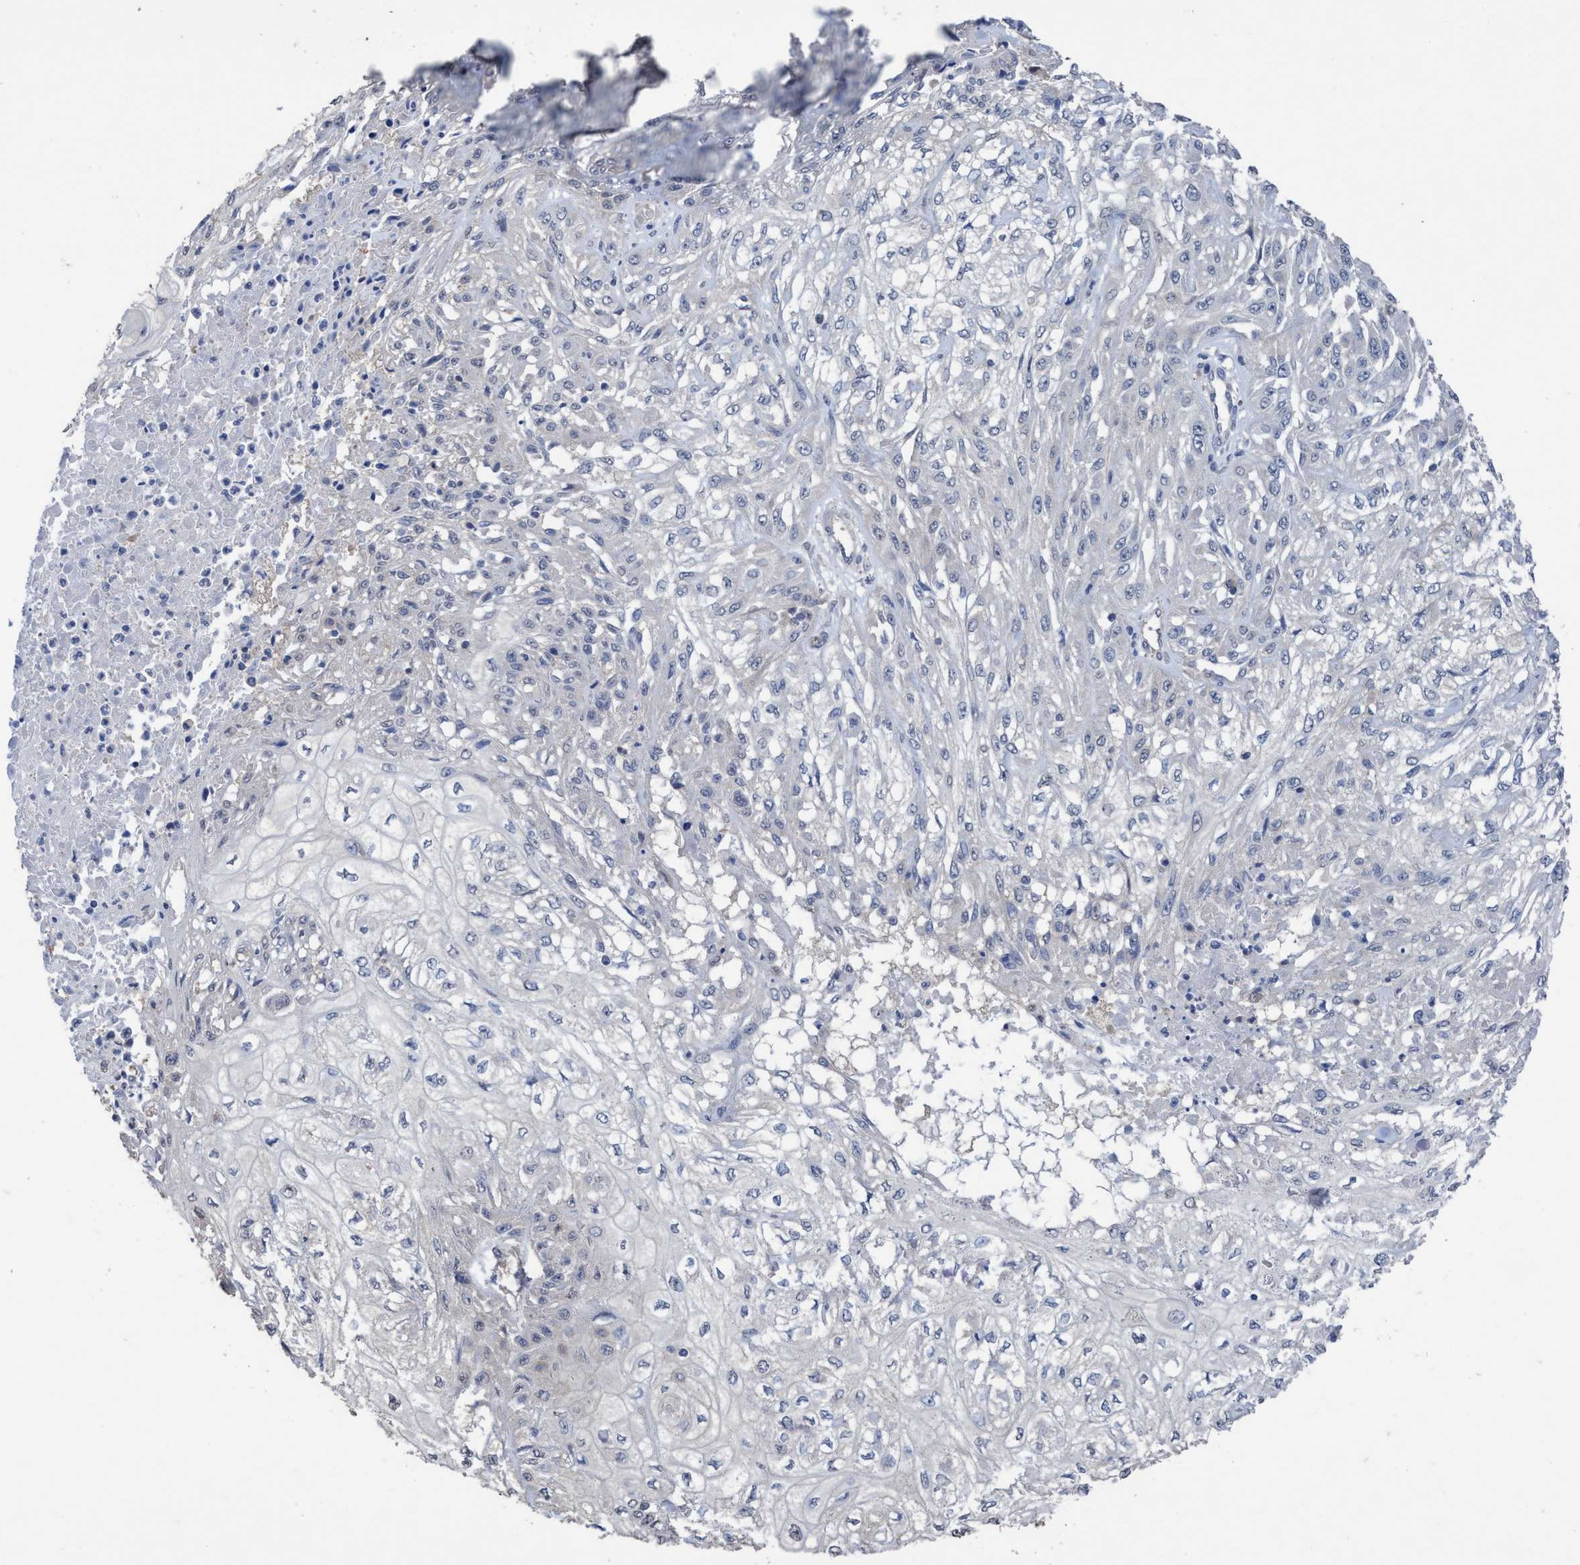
{"staining": {"intensity": "negative", "quantity": "none", "location": "none"}, "tissue": "skin cancer", "cell_type": "Tumor cells", "image_type": "cancer", "snomed": [{"axis": "morphology", "description": "Squamous cell carcinoma, NOS"}, {"axis": "morphology", "description": "Squamous cell carcinoma, metastatic, NOS"}, {"axis": "topography", "description": "Skin"}, {"axis": "topography", "description": "Lymph node"}], "caption": "Skin squamous cell carcinoma stained for a protein using IHC reveals no expression tumor cells.", "gene": "GLOD4", "patient": {"sex": "male", "age": 75}}